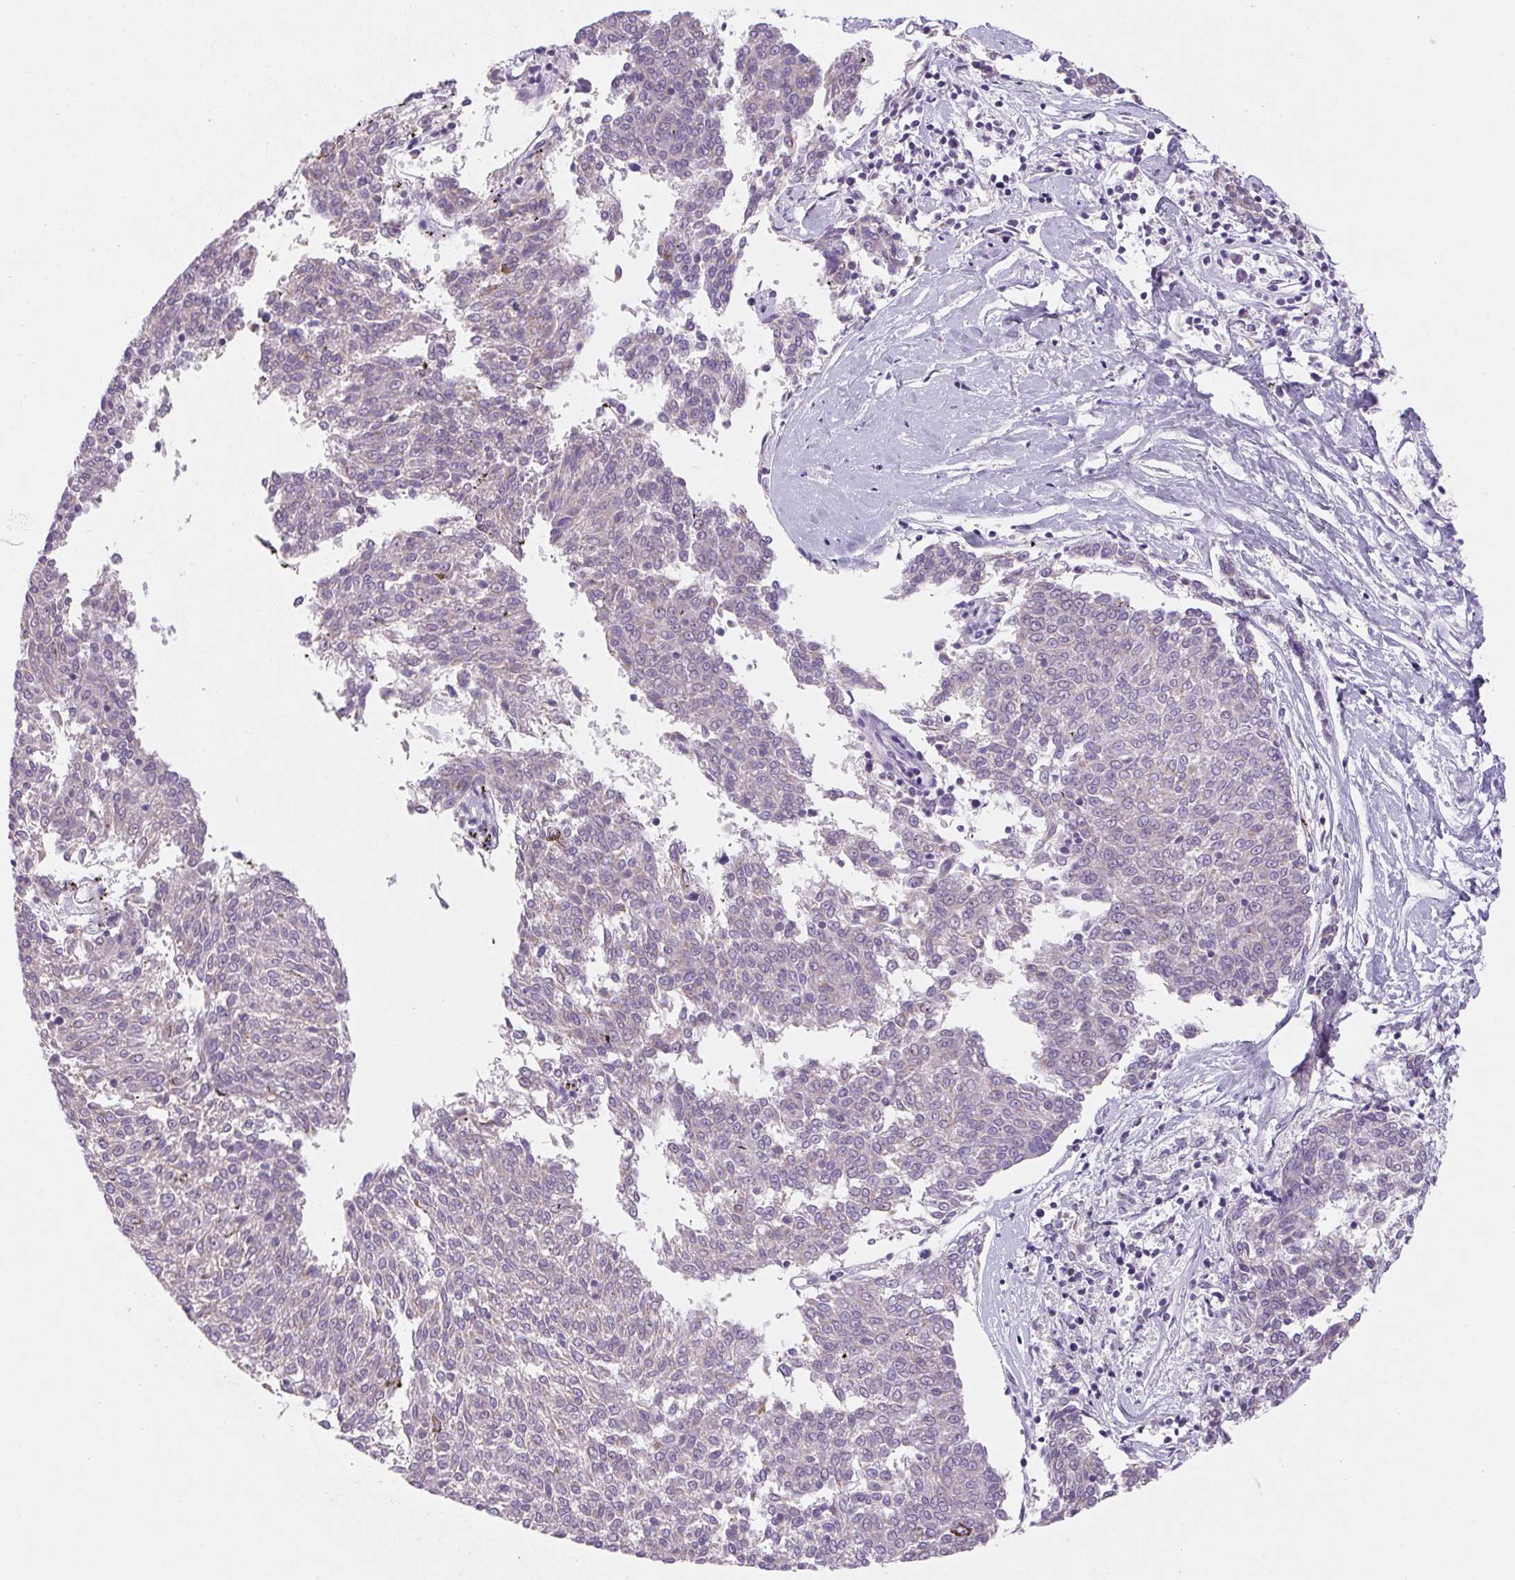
{"staining": {"intensity": "negative", "quantity": "none", "location": "none"}, "tissue": "melanoma", "cell_type": "Tumor cells", "image_type": "cancer", "snomed": [{"axis": "morphology", "description": "Malignant melanoma, NOS"}, {"axis": "topography", "description": "Skin"}], "caption": "Immunohistochemistry (IHC) micrograph of neoplastic tissue: human malignant melanoma stained with DAB (3,3'-diaminobenzidine) displays no significant protein staining in tumor cells. (Stains: DAB (3,3'-diaminobenzidine) immunohistochemistry (IHC) with hematoxylin counter stain, Microscopy: brightfield microscopy at high magnification).", "gene": "DPPA5", "patient": {"sex": "female", "age": 72}}